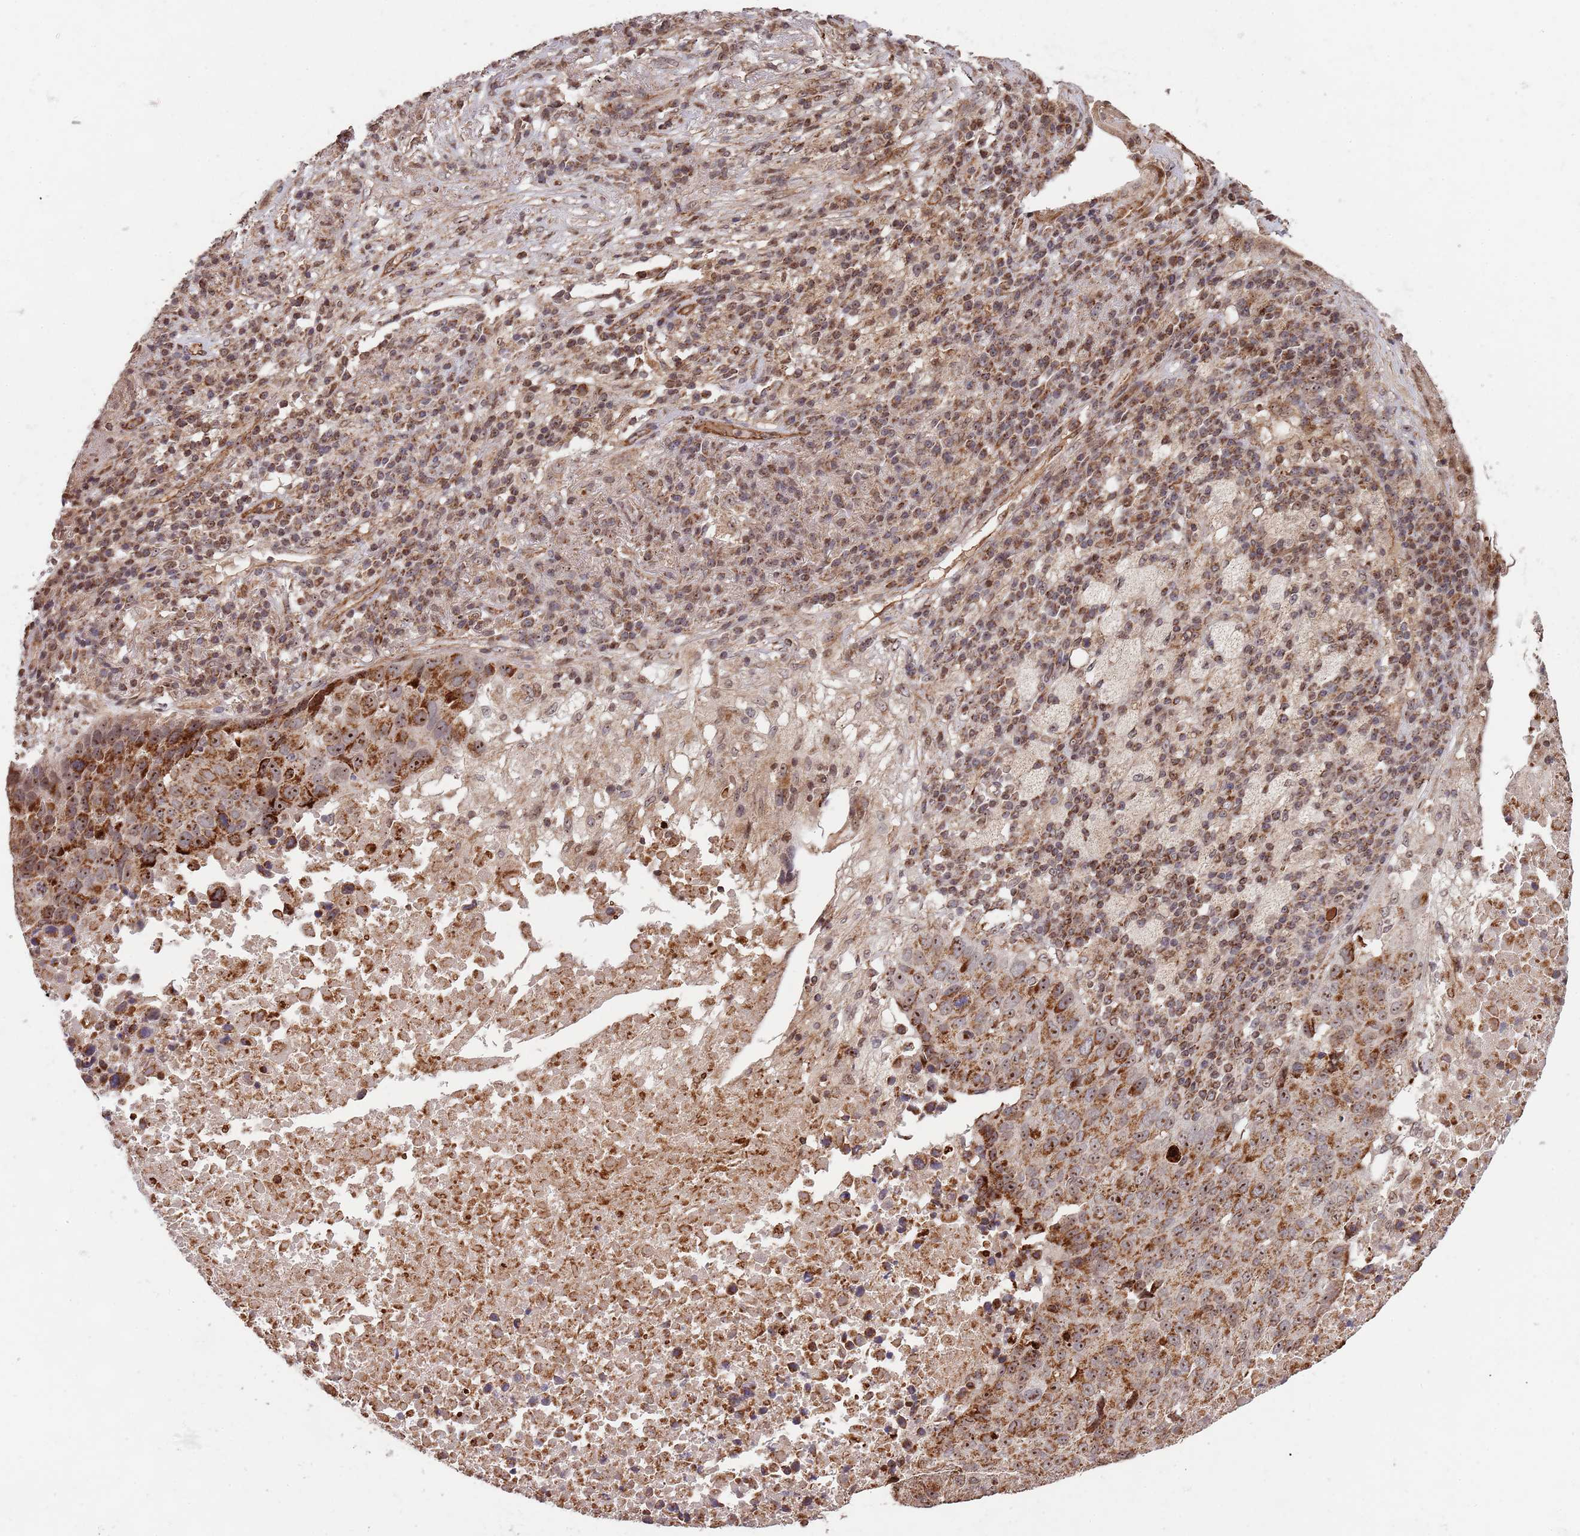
{"staining": {"intensity": "moderate", "quantity": ">75%", "location": "cytoplasmic/membranous,nuclear"}, "tissue": "lung cancer", "cell_type": "Tumor cells", "image_type": "cancer", "snomed": [{"axis": "morphology", "description": "Squamous cell carcinoma, NOS"}, {"axis": "topography", "description": "Lung"}], "caption": "The image displays immunohistochemical staining of lung cancer (squamous cell carcinoma). There is moderate cytoplasmic/membranous and nuclear expression is appreciated in about >75% of tumor cells.", "gene": "DCHS1", "patient": {"sex": "male", "age": 73}}